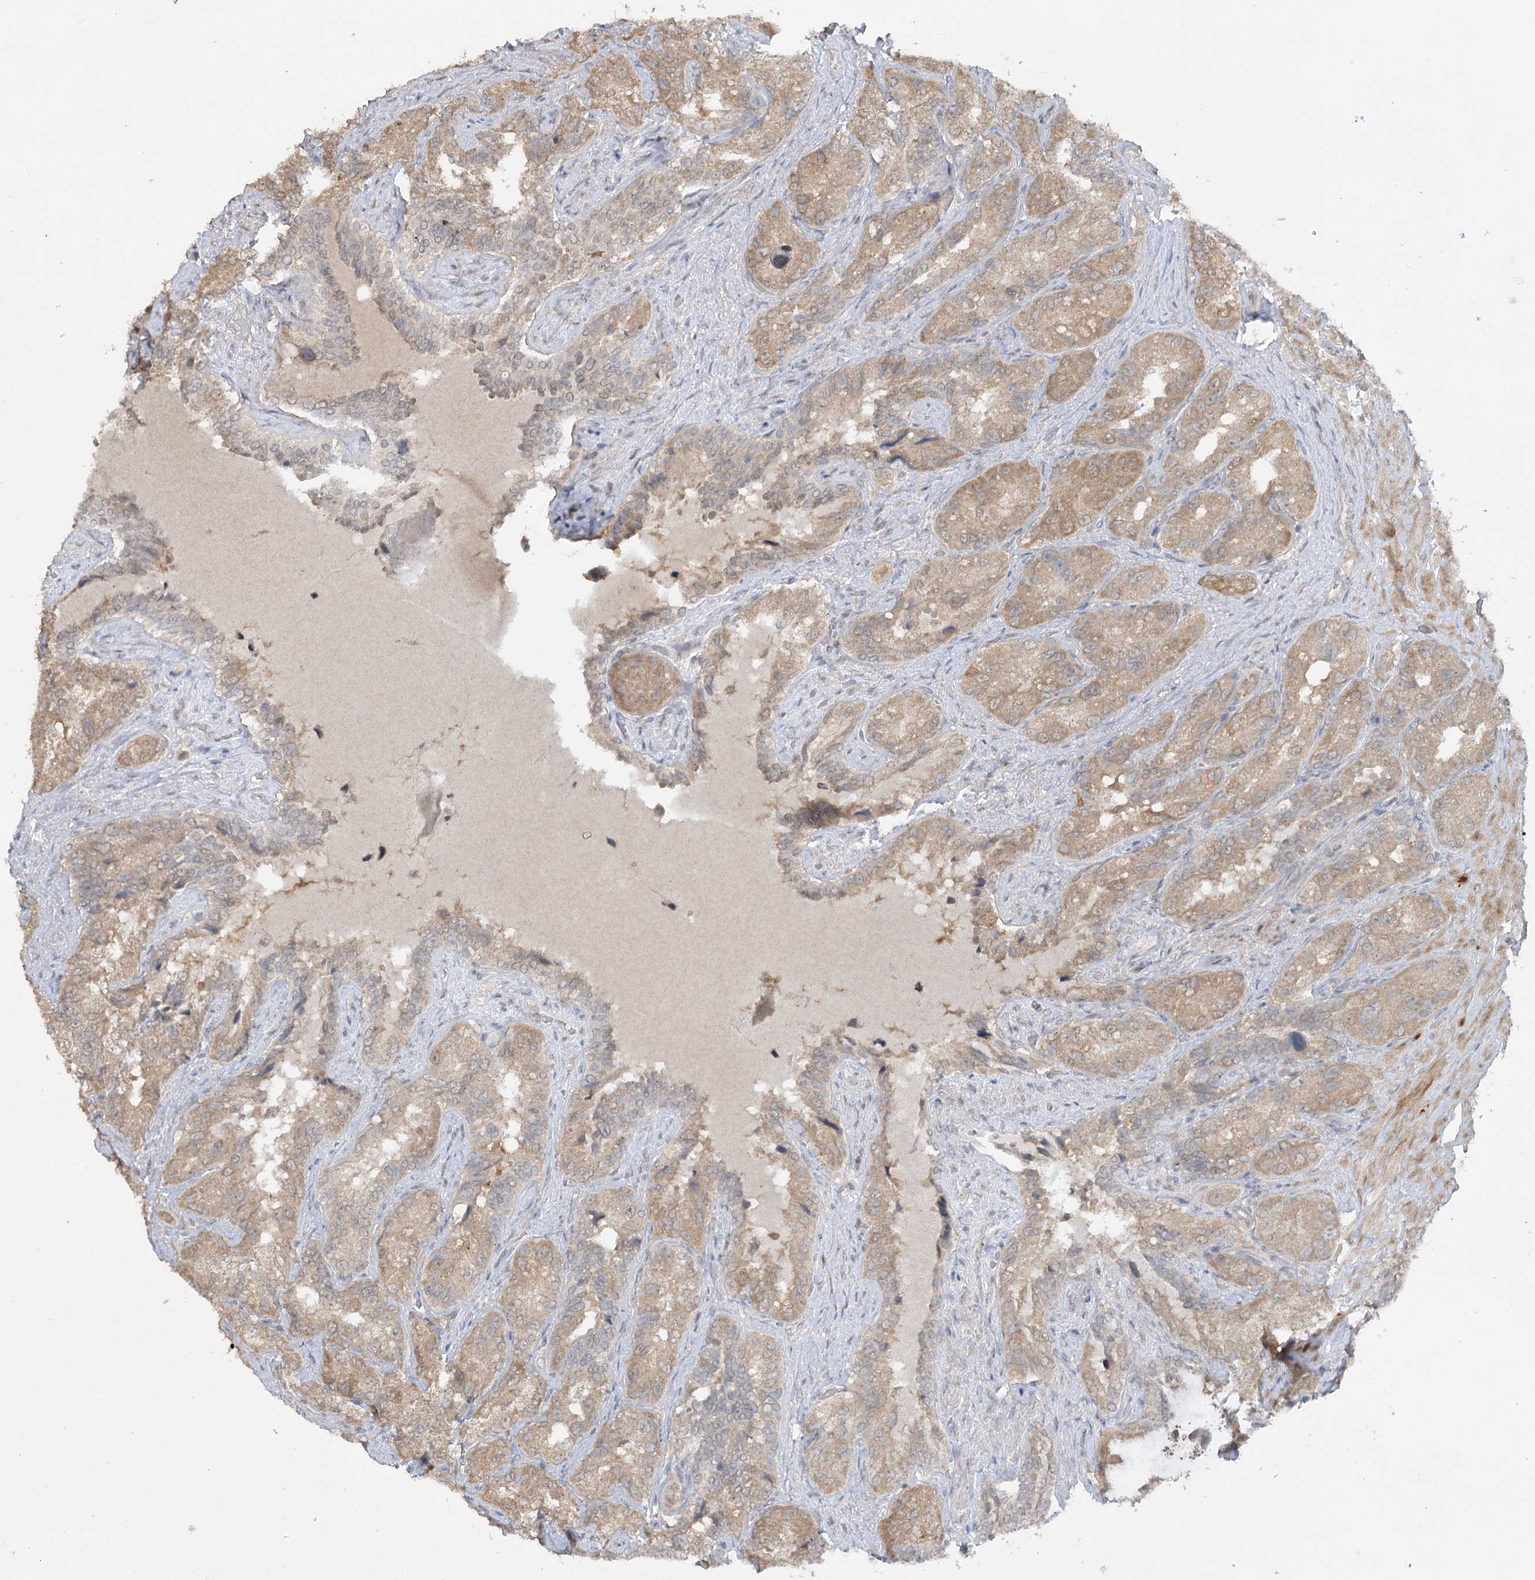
{"staining": {"intensity": "moderate", "quantity": ">75%", "location": "cytoplasmic/membranous"}, "tissue": "seminal vesicle", "cell_type": "Glandular cells", "image_type": "normal", "snomed": [{"axis": "morphology", "description": "Normal tissue, NOS"}, {"axis": "topography", "description": "Seminal veicle"}, {"axis": "topography", "description": "Peripheral nerve tissue"}], "caption": "Moderate cytoplasmic/membranous positivity for a protein is present in about >75% of glandular cells of unremarkable seminal vesicle using IHC.", "gene": "TRAF3IP1", "patient": {"sex": "male", "age": 67}}